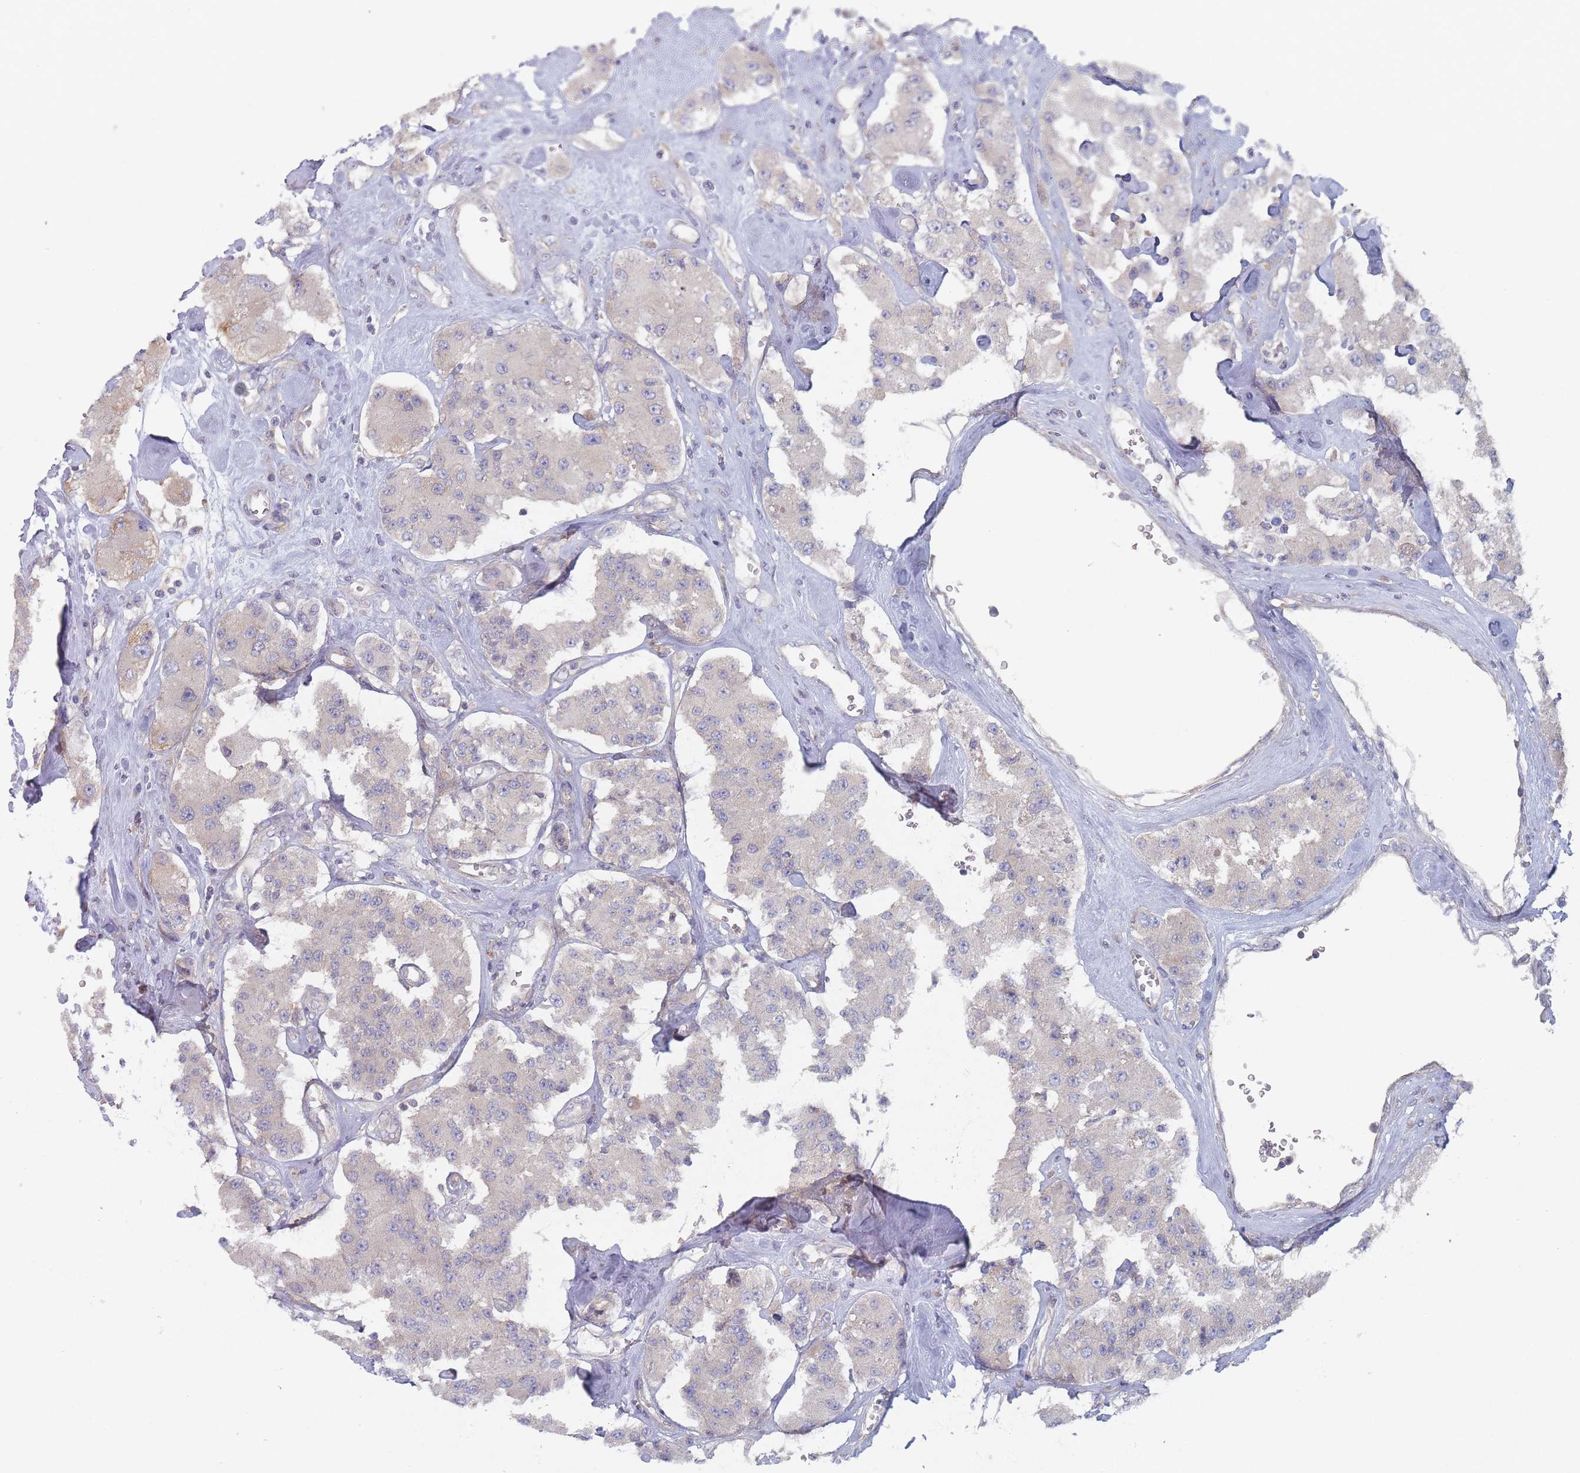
{"staining": {"intensity": "negative", "quantity": "none", "location": "none"}, "tissue": "carcinoid", "cell_type": "Tumor cells", "image_type": "cancer", "snomed": [{"axis": "morphology", "description": "Carcinoid, malignant, NOS"}, {"axis": "topography", "description": "Pancreas"}], "caption": "Immunohistochemistry (IHC) image of carcinoid stained for a protein (brown), which shows no expression in tumor cells. The staining was performed using DAB to visualize the protein expression in brown, while the nuclei were stained in blue with hematoxylin (Magnification: 20x).", "gene": "EFCC1", "patient": {"sex": "male", "age": 41}}